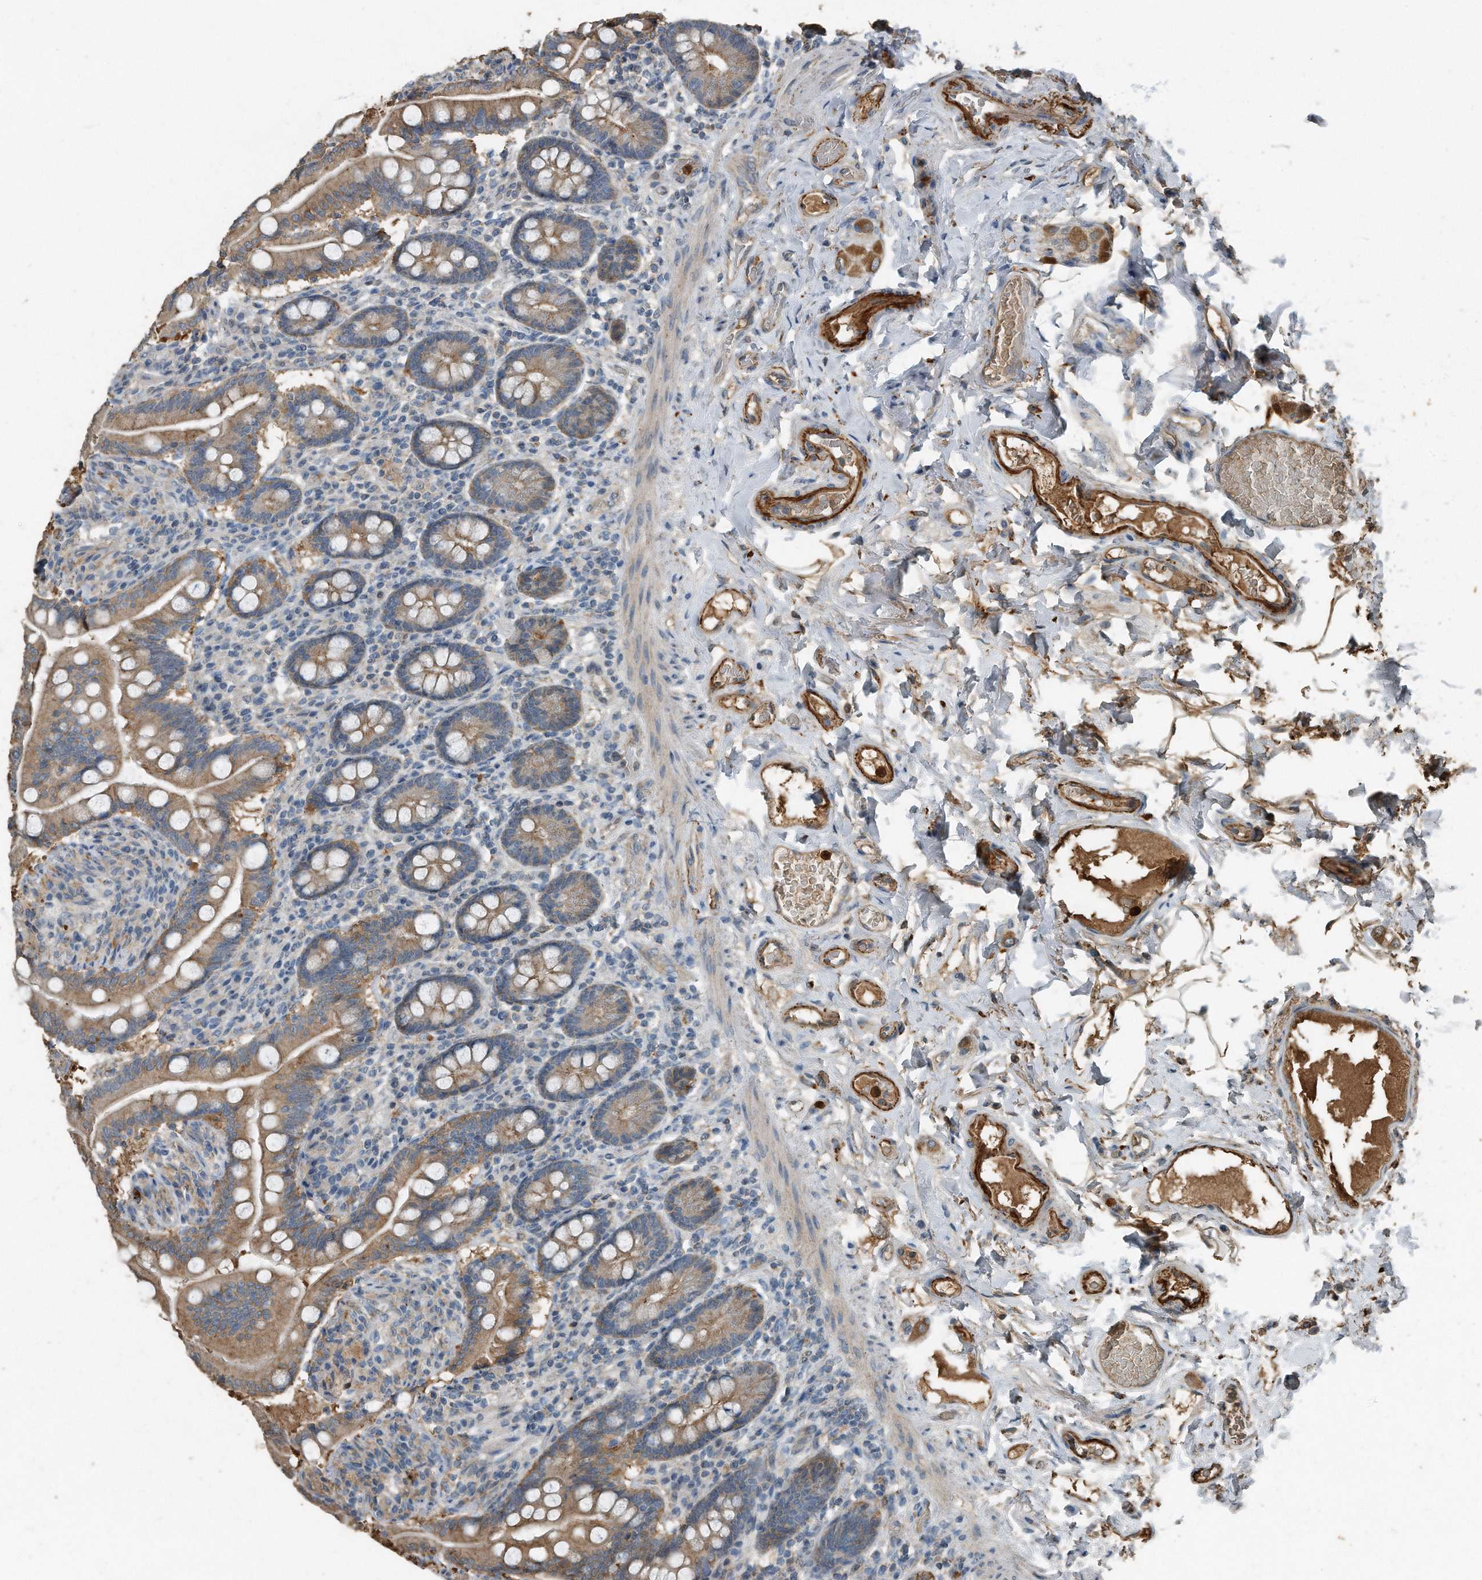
{"staining": {"intensity": "moderate", "quantity": ">75%", "location": "cytoplasmic/membranous"}, "tissue": "small intestine", "cell_type": "Glandular cells", "image_type": "normal", "snomed": [{"axis": "morphology", "description": "Normal tissue, NOS"}, {"axis": "topography", "description": "Small intestine"}], "caption": "Approximately >75% of glandular cells in normal human small intestine reveal moderate cytoplasmic/membranous protein positivity as visualized by brown immunohistochemical staining.", "gene": "C9", "patient": {"sex": "female", "age": 64}}